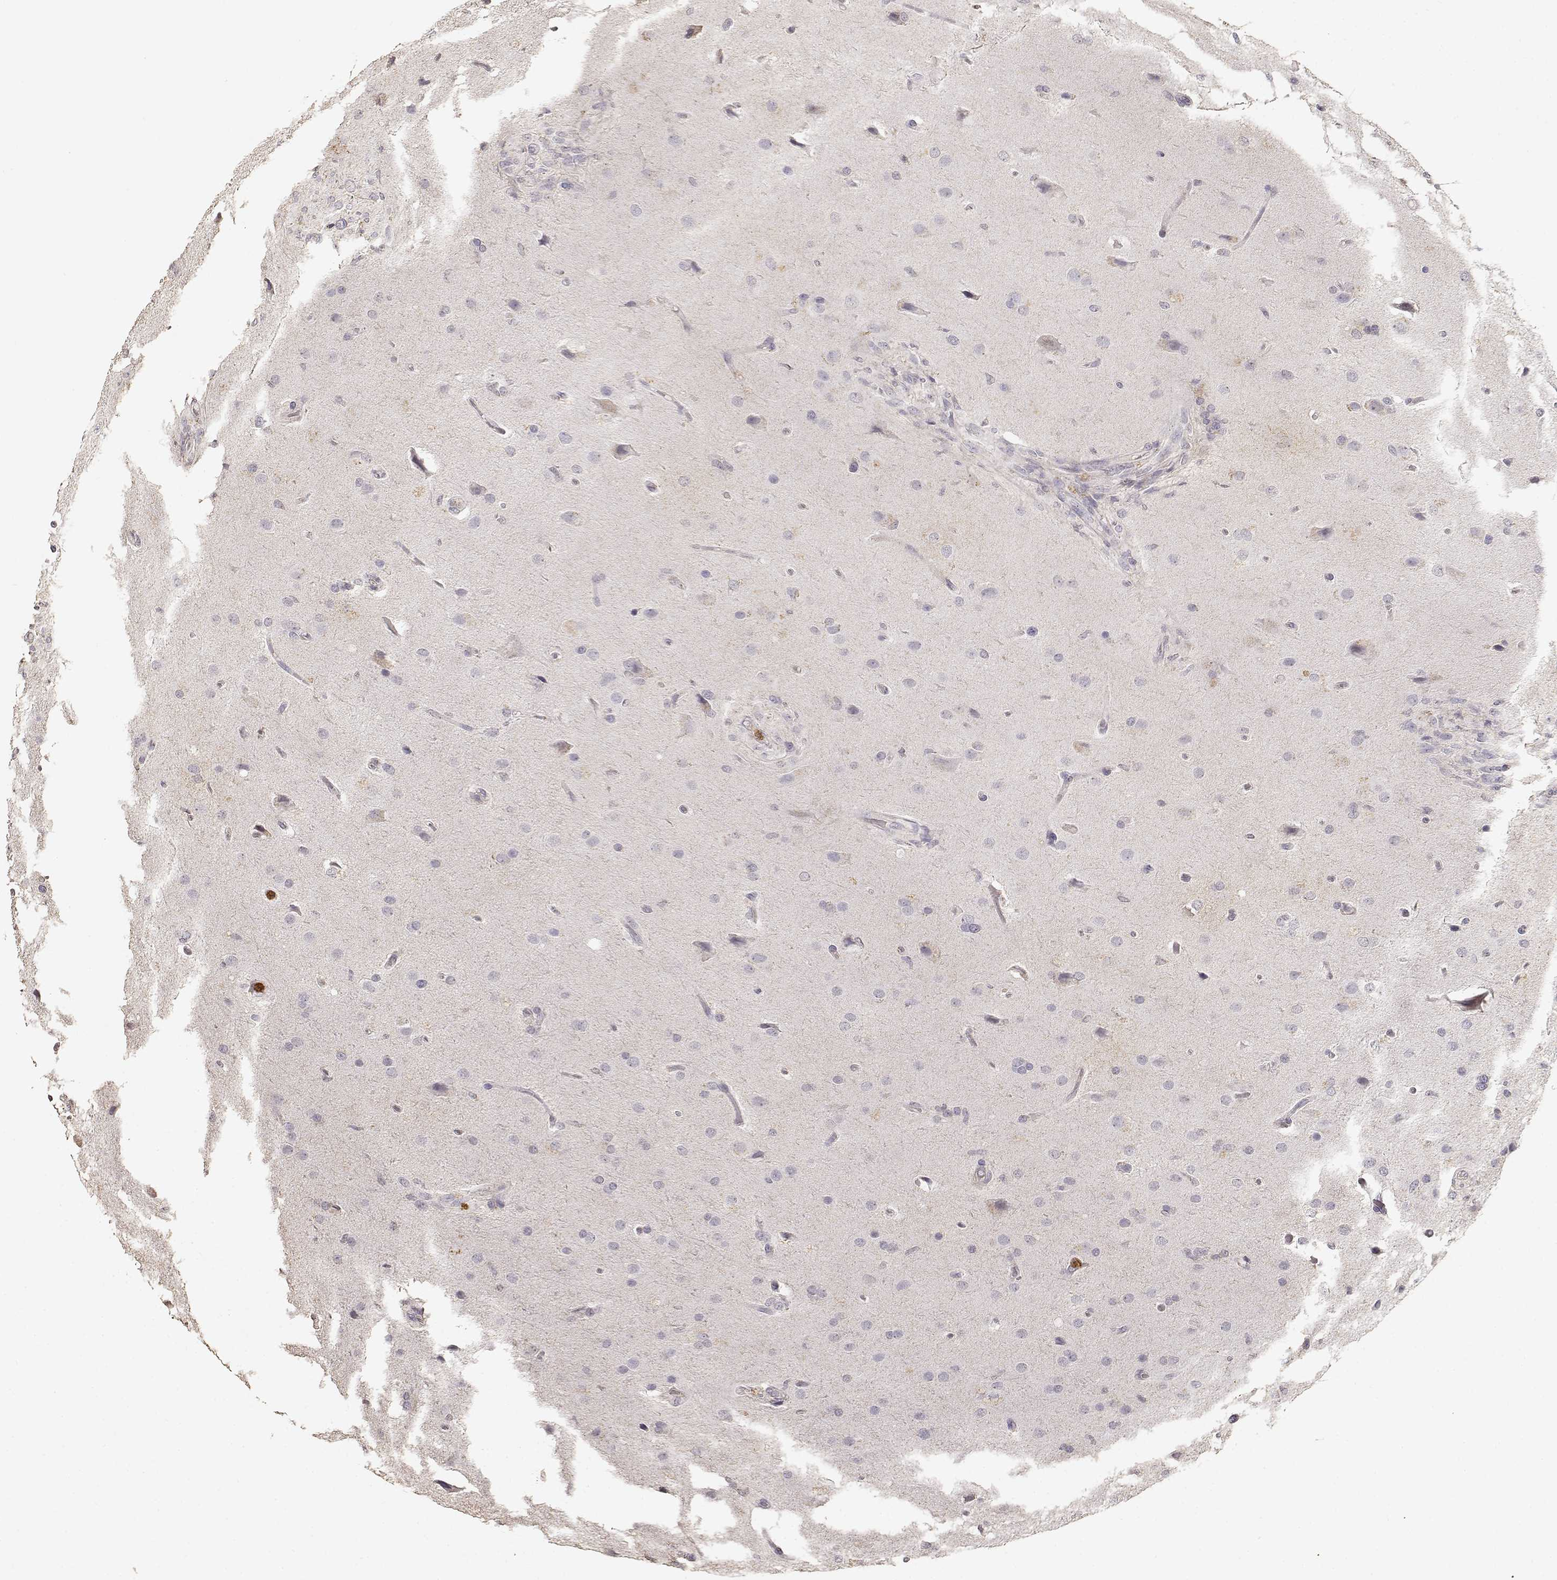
{"staining": {"intensity": "negative", "quantity": "none", "location": "none"}, "tissue": "glioma", "cell_type": "Tumor cells", "image_type": "cancer", "snomed": [{"axis": "morphology", "description": "Glioma, malignant, High grade"}, {"axis": "topography", "description": "Brain"}], "caption": "IHC histopathology image of neoplastic tissue: human malignant high-grade glioma stained with DAB reveals no significant protein staining in tumor cells.", "gene": "TNFRSF10C", "patient": {"sex": "male", "age": 68}}